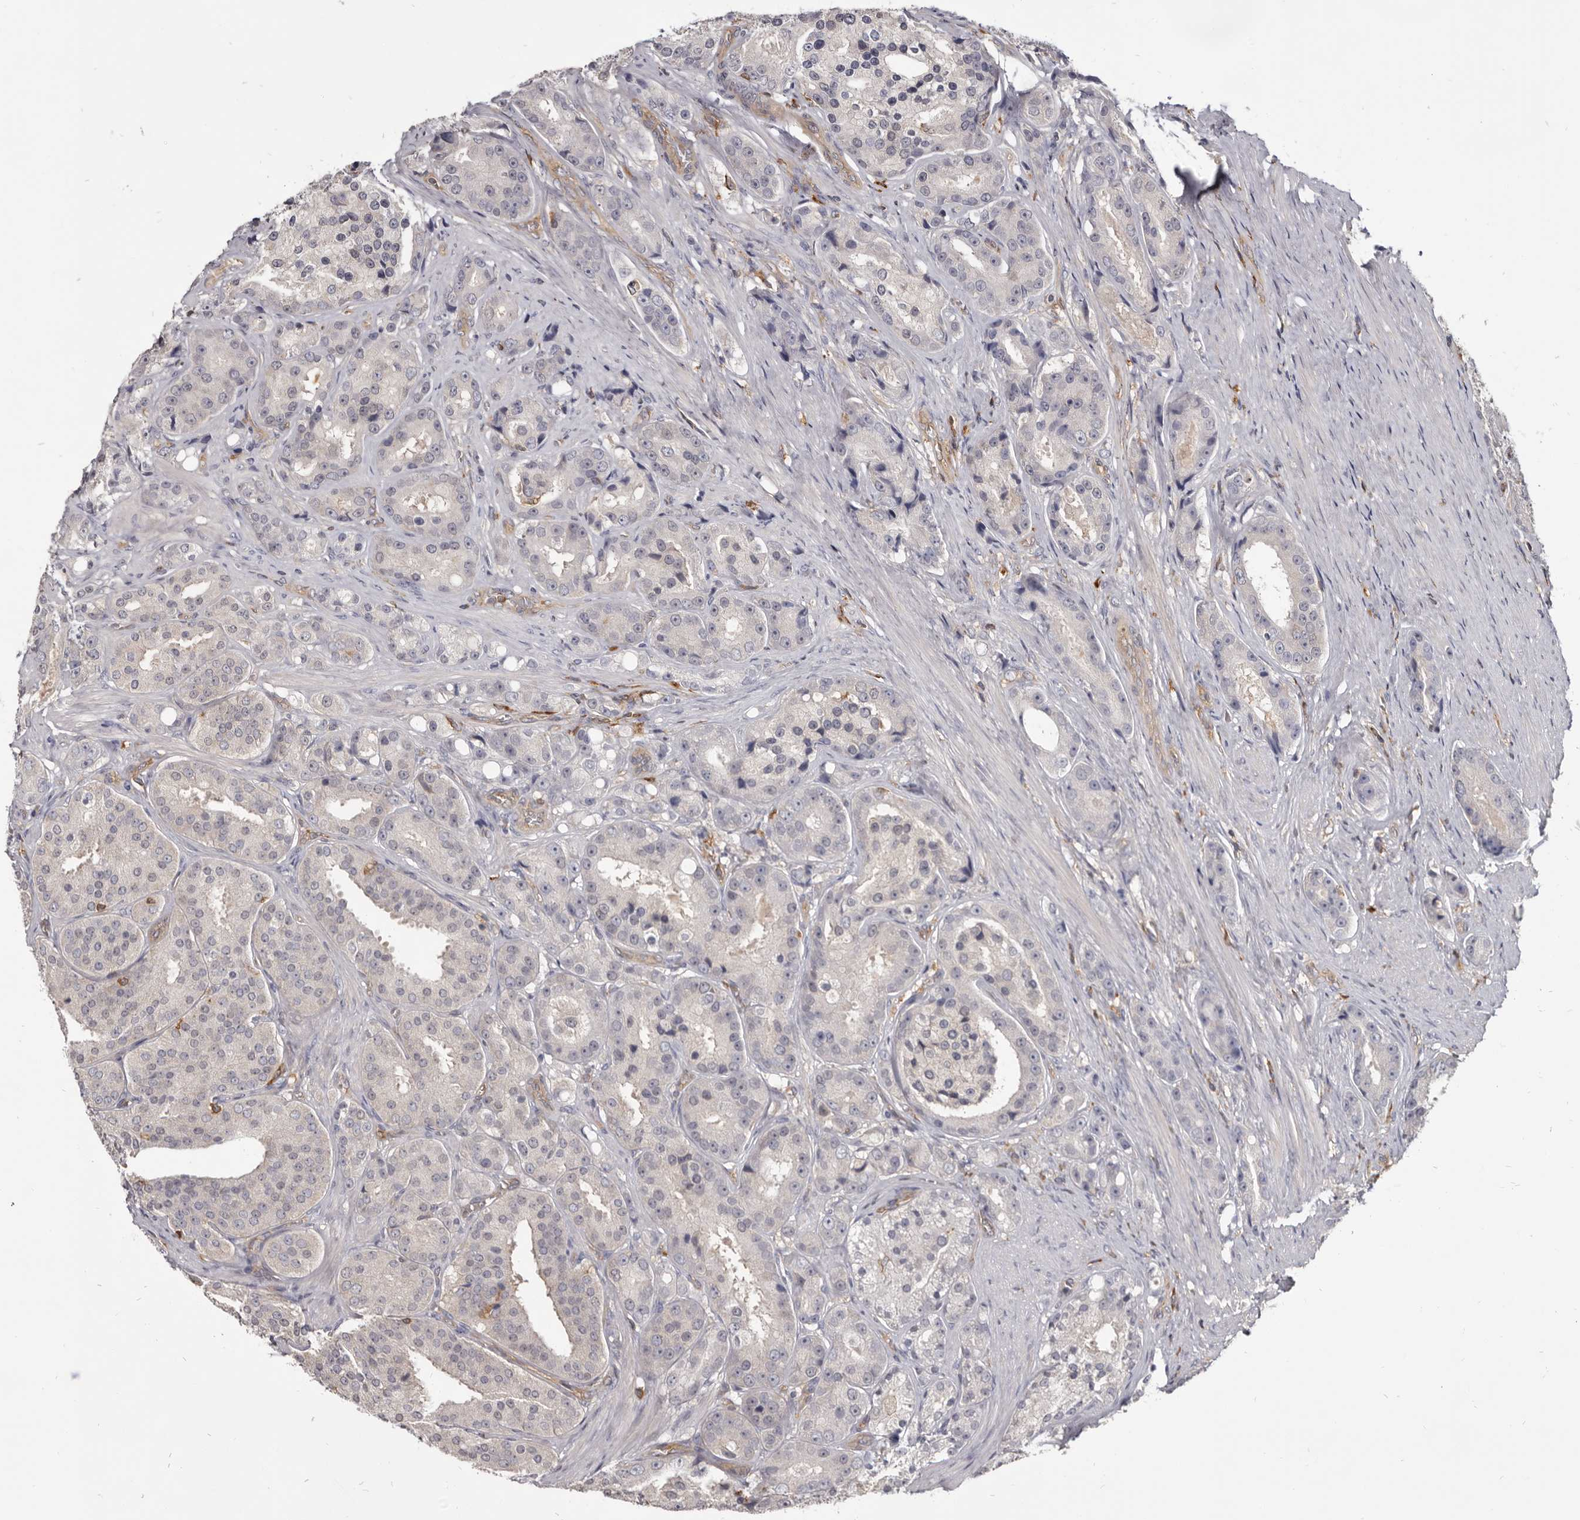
{"staining": {"intensity": "negative", "quantity": "none", "location": "none"}, "tissue": "prostate cancer", "cell_type": "Tumor cells", "image_type": "cancer", "snomed": [{"axis": "morphology", "description": "Adenocarcinoma, High grade"}, {"axis": "topography", "description": "Prostate"}], "caption": "This is an IHC photomicrograph of prostate cancer (adenocarcinoma (high-grade)). There is no expression in tumor cells.", "gene": "CBL", "patient": {"sex": "male", "age": 60}}